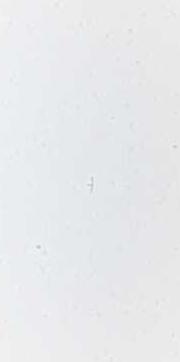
{"staining": {"intensity": "moderate", "quantity": ">75%", "location": "nuclear"}, "tissue": "pancreatic cancer", "cell_type": "Tumor cells", "image_type": "cancer", "snomed": [{"axis": "morphology", "description": "Adenocarcinoma, NOS"}, {"axis": "topography", "description": "Pancreas"}], "caption": "An image of pancreatic cancer stained for a protein exhibits moderate nuclear brown staining in tumor cells.", "gene": "ZNF80", "patient": {"sex": "male", "age": 71}}